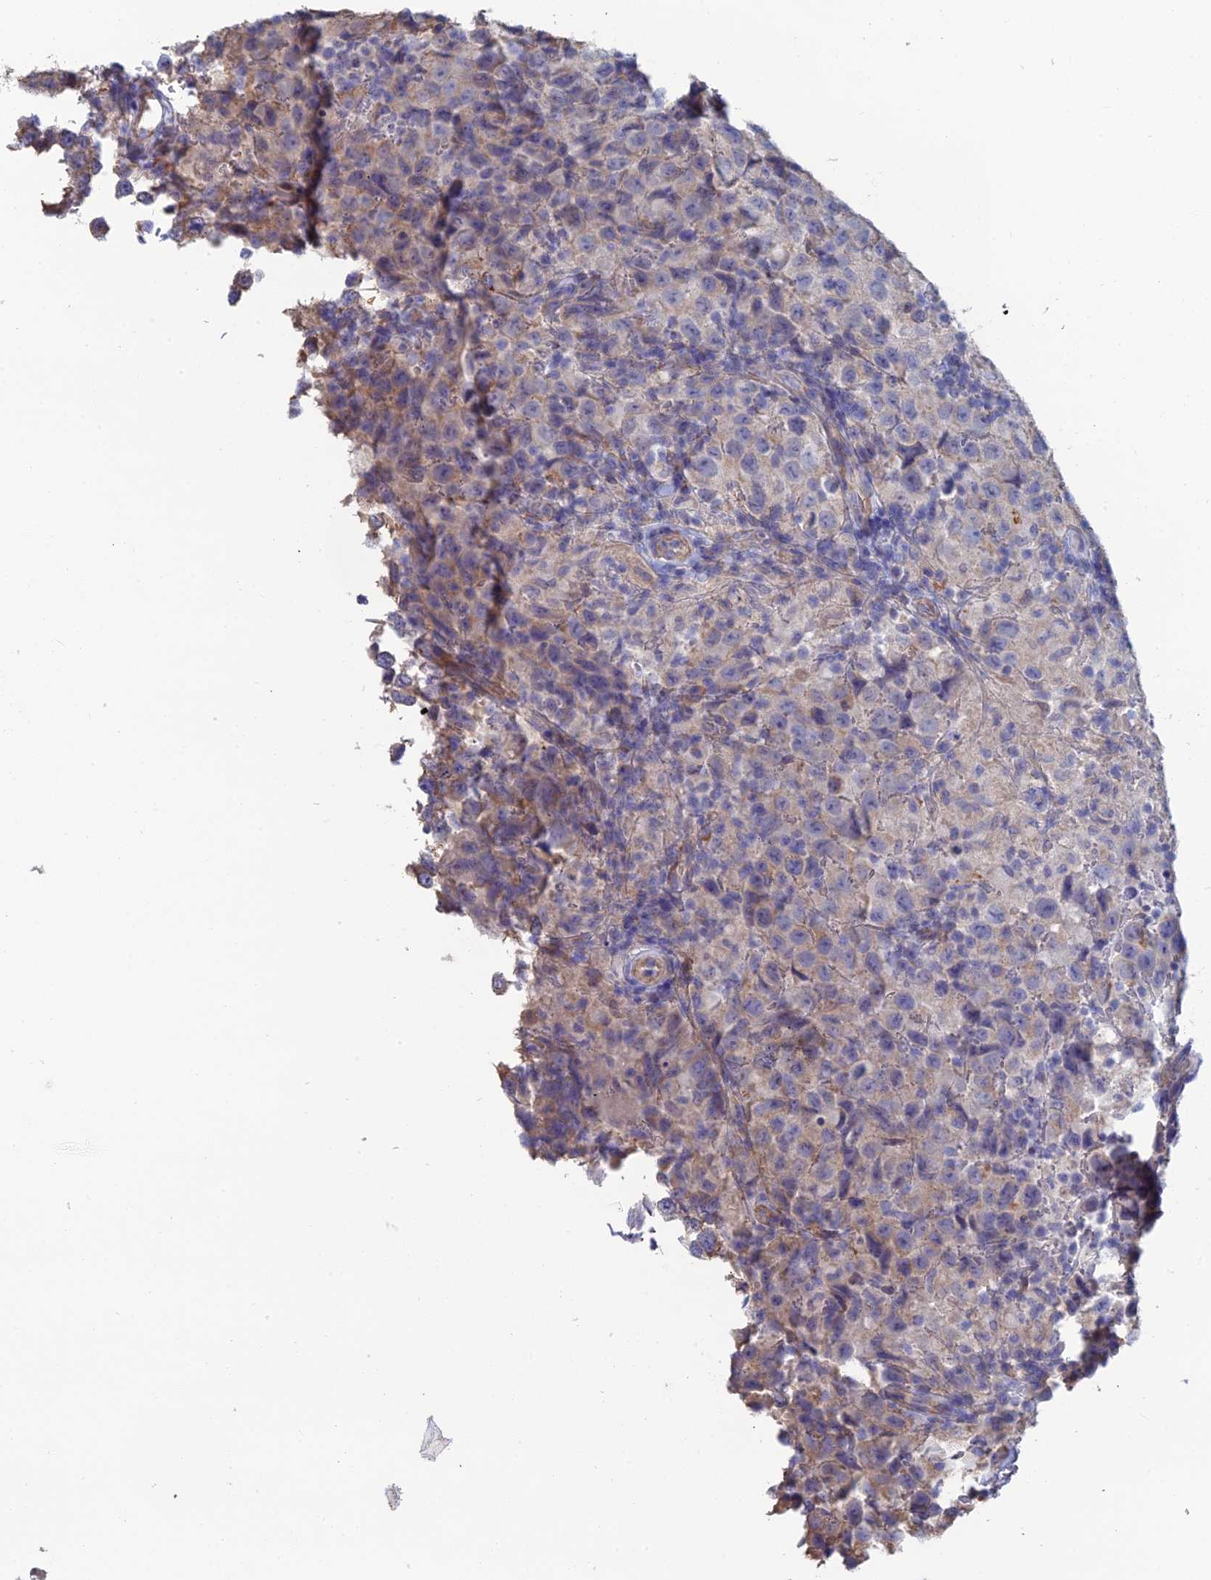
{"staining": {"intensity": "weak", "quantity": "<25%", "location": "cytoplasmic/membranous"}, "tissue": "testis cancer", "cell_type": "Tumor cells", "image_type": "cancer", "snomed": [{"axis": "morphology", "description": "Seminoma, NOS"}, {"axis": "morphology", "description": "Carcinoma, Embryonal, NOS"}, {"axis": "topography", "description": "Testis"}], "caption": "Immunohistochemistry (IHC) histopathology image of human testis seminoma stained for a protein (brown), which displays no expression in tumor cells. The staining was performed using DAB (3,3'-diaminobenzidine) to visualize the protein expression in brown, while the nuclei were stained in blue with hematoxylin (Magnification: 20x).", "gene": "PCDHA5", "patient": {"sex": "male", "age": 41}}